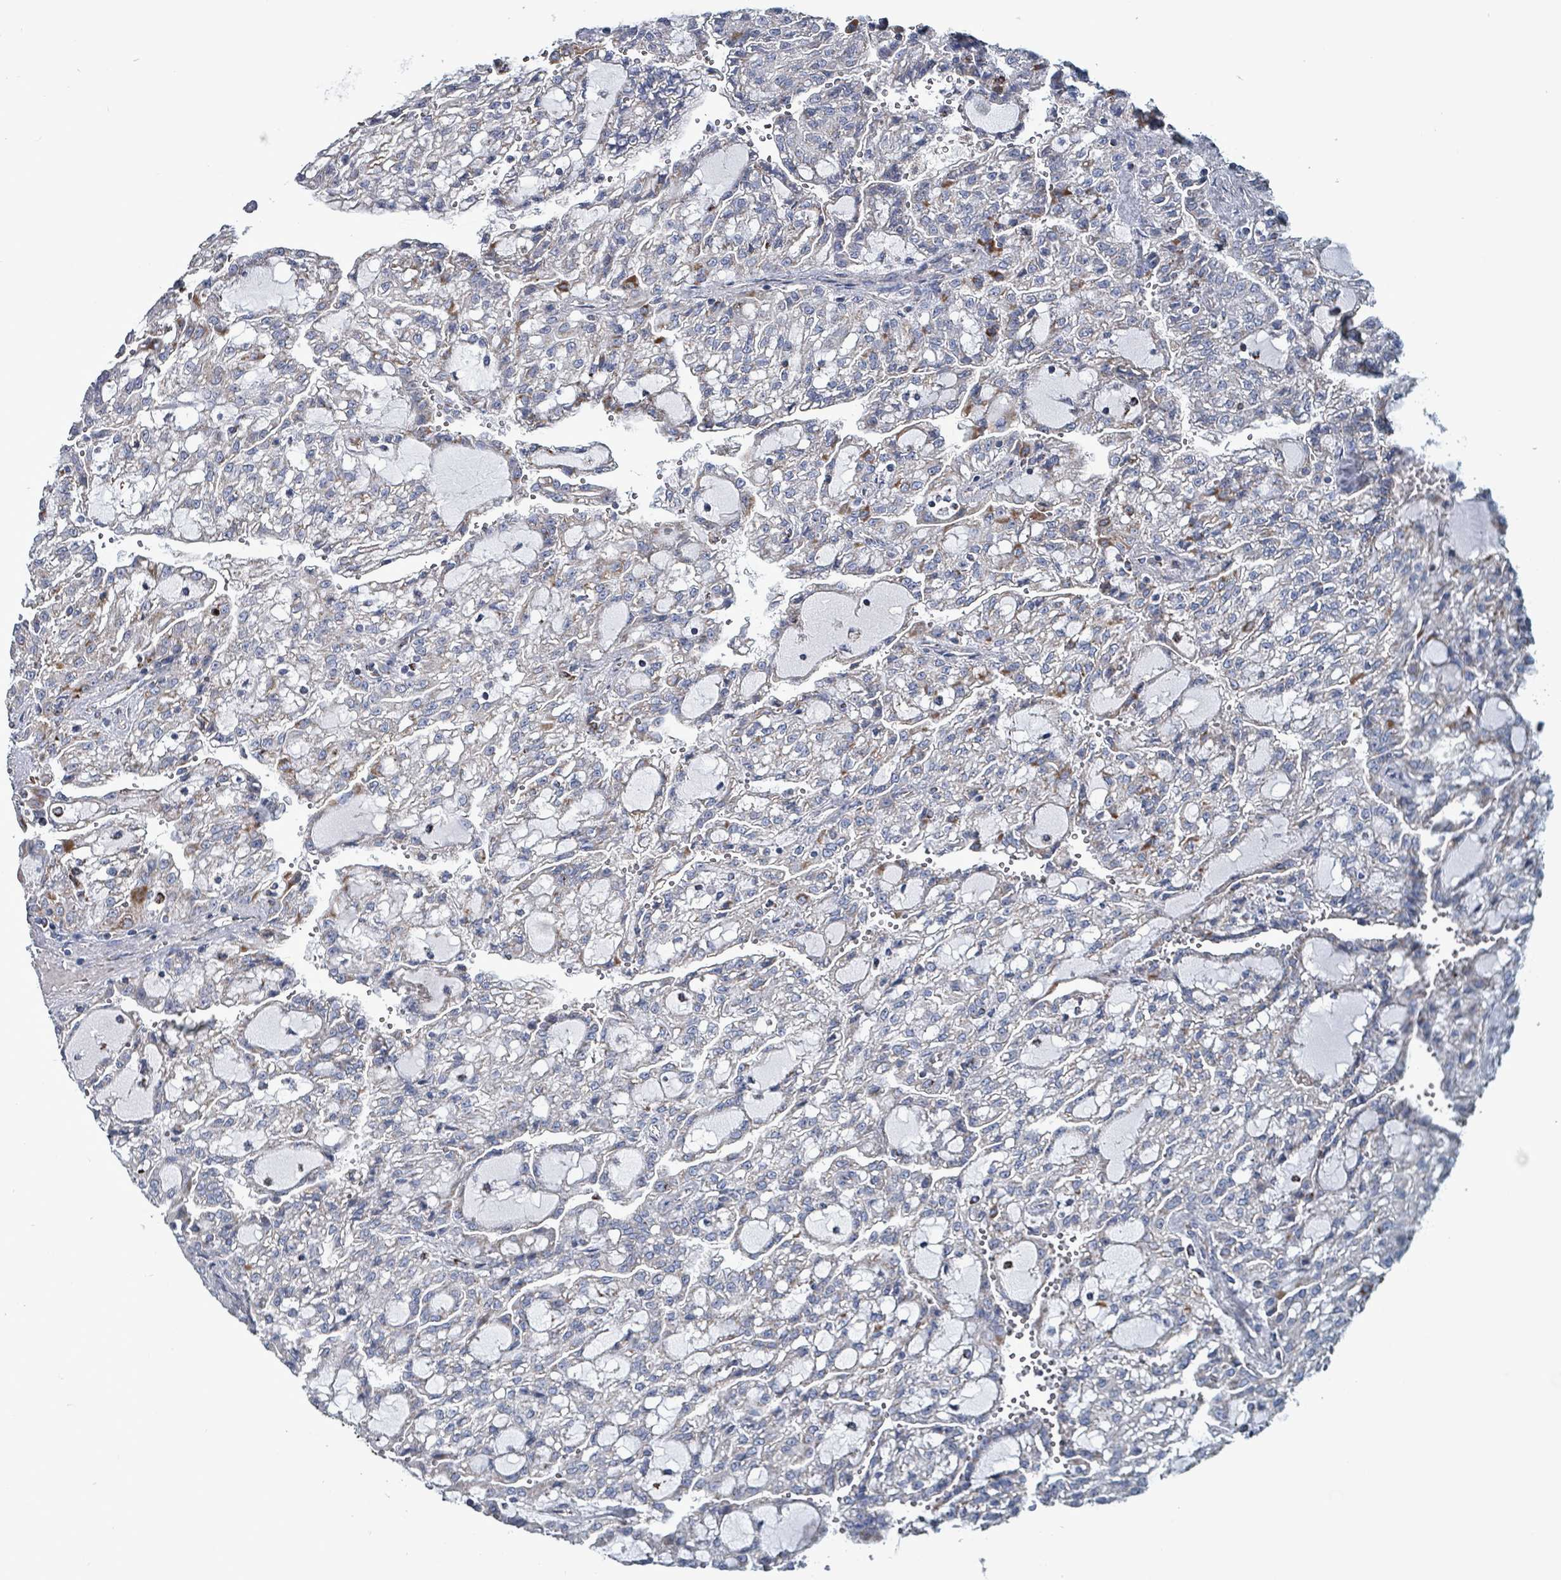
{"staining": {"intensity": "negative", "quantity": "none", "location": "none"}, "tissue": "renal cancer", "cell_type": "Tumor cells", "image_type": "cancer", "snomed": [{"axis": "morphology", "description": "Adenocarcinoma, NOS"}, {"axis": "topography", "description": "Kidney"}], "caption": "DAB (3,3'-diaminobenzidine) immunohistochemical staining of human adenocarcinoma (renal) demonstrates no significant staining in tumor cells.", "gene": "IDH3B", "patient": {"sex": "male", "age": 63}}